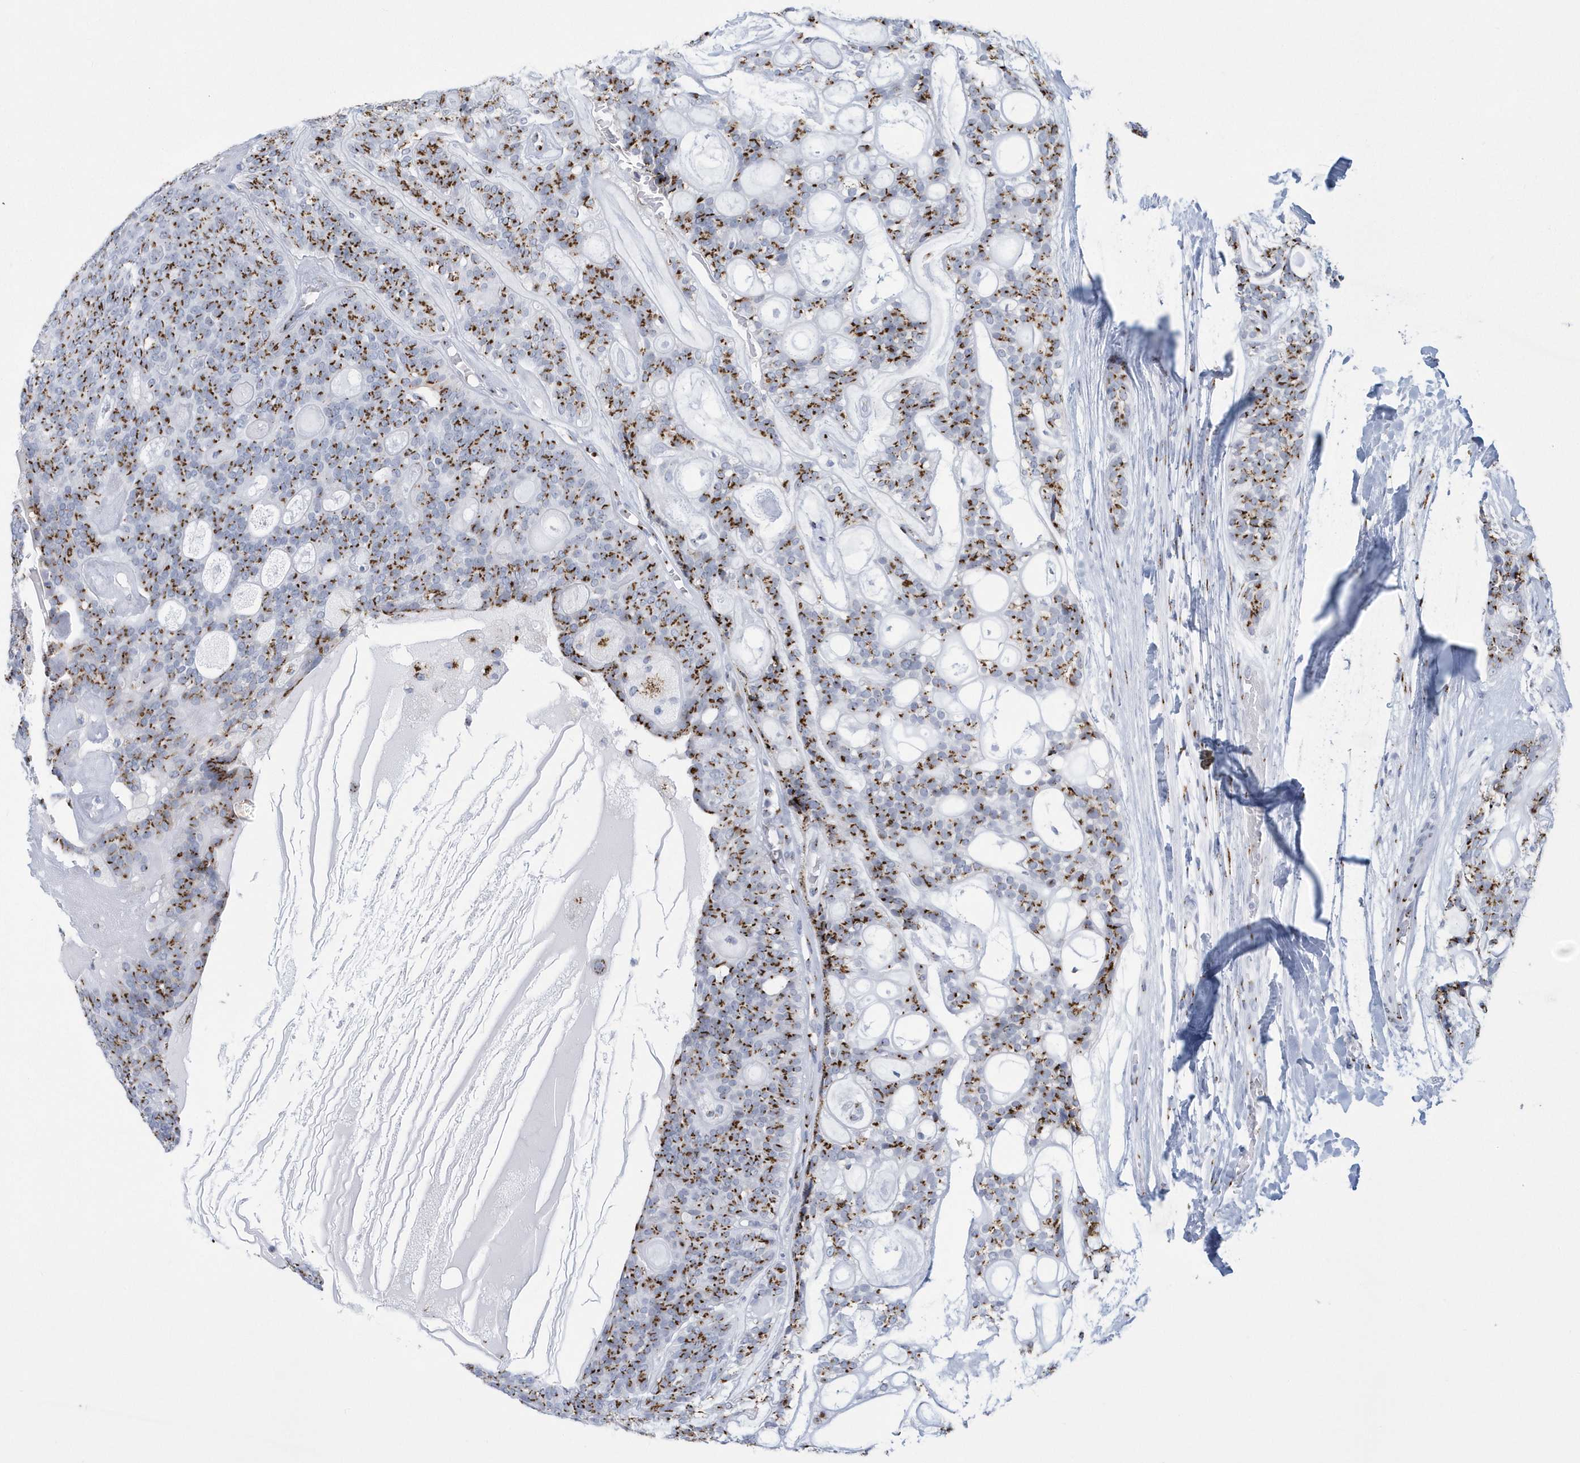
{"staining": {"intensity": "moderate", "quantity": ">75%", "location": "cytoplasmic/membranous"}, "tissue": "head and neck cancer", "cell_type": "Tumor cells", "image_type": "cancer", "snomed": [{"axis": "morphology", "description": "Adenocarcinoma, NOS"}, {"axis": "topography", "description": "Head-Neck"}], "caption": "Immunohistochemical staining of human head and neck adenocarcinoma reveals medium levels of moderate cytoplasmic/membranous protein positivity in about >75% of tumor cells.", "gene": "SLX9", "patient": {"sex": "male", "age": 66}}